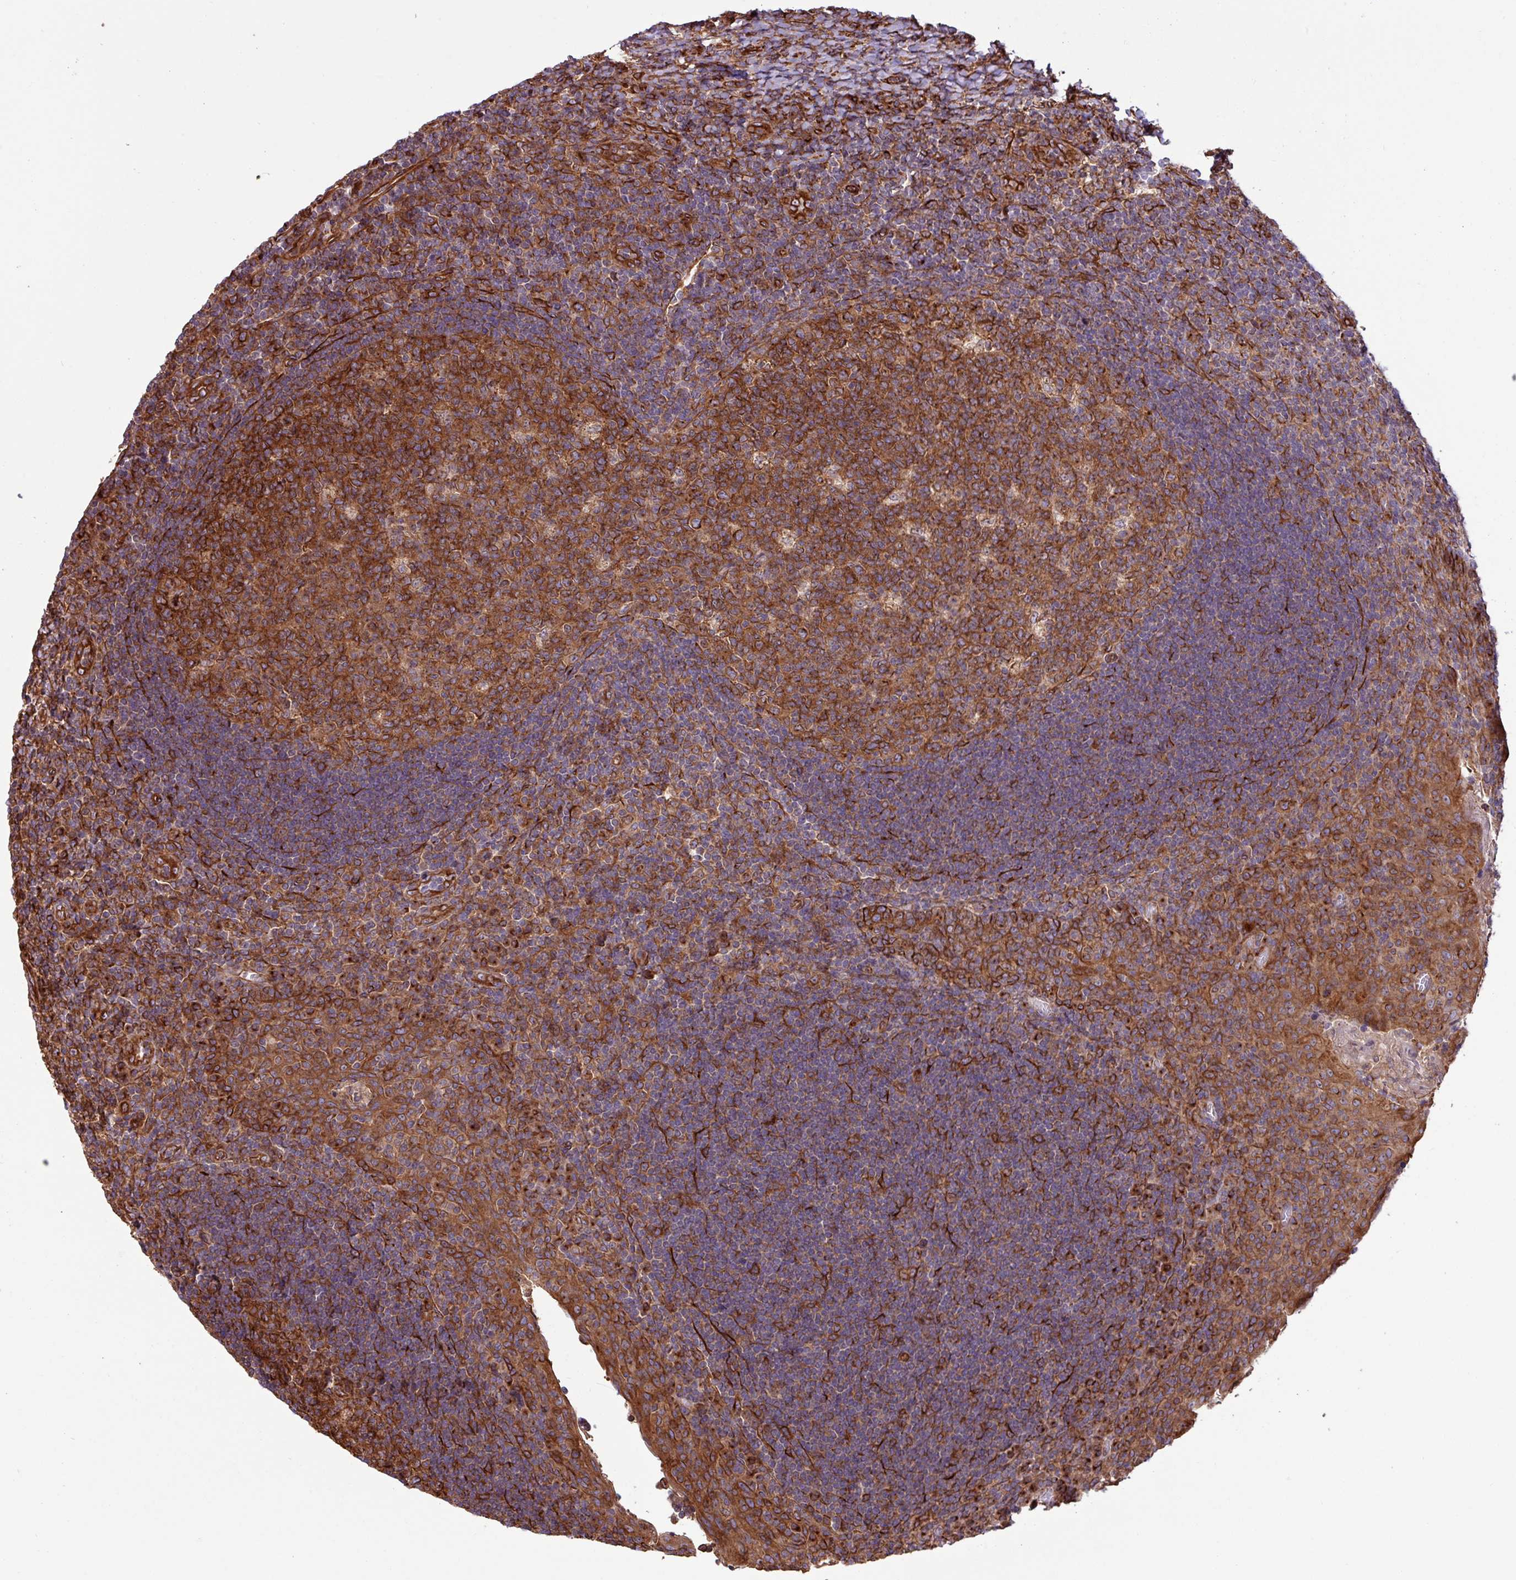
{"staining": {"intensity": "strong", "quantity": ">75%", "location": "cytoplasmic/membranous"}, "tissue": "tonsil", "cell_type": "Germinal center cells", "image_type": "normal", "snomed": [{"axis": "morphology", "description": "Normal tissue, NOS"}, {"axis": "topography", "description": "Tonsil"}], "caption": "This histopathology image reveals immunohistochemistry staining of unremarkable human tonsil, with high strong cytoplasmic/membranous staining in about >75% of germinal center cells.", "gene": "ZNF300", "patient": {"sex": "male", "age": 17}}